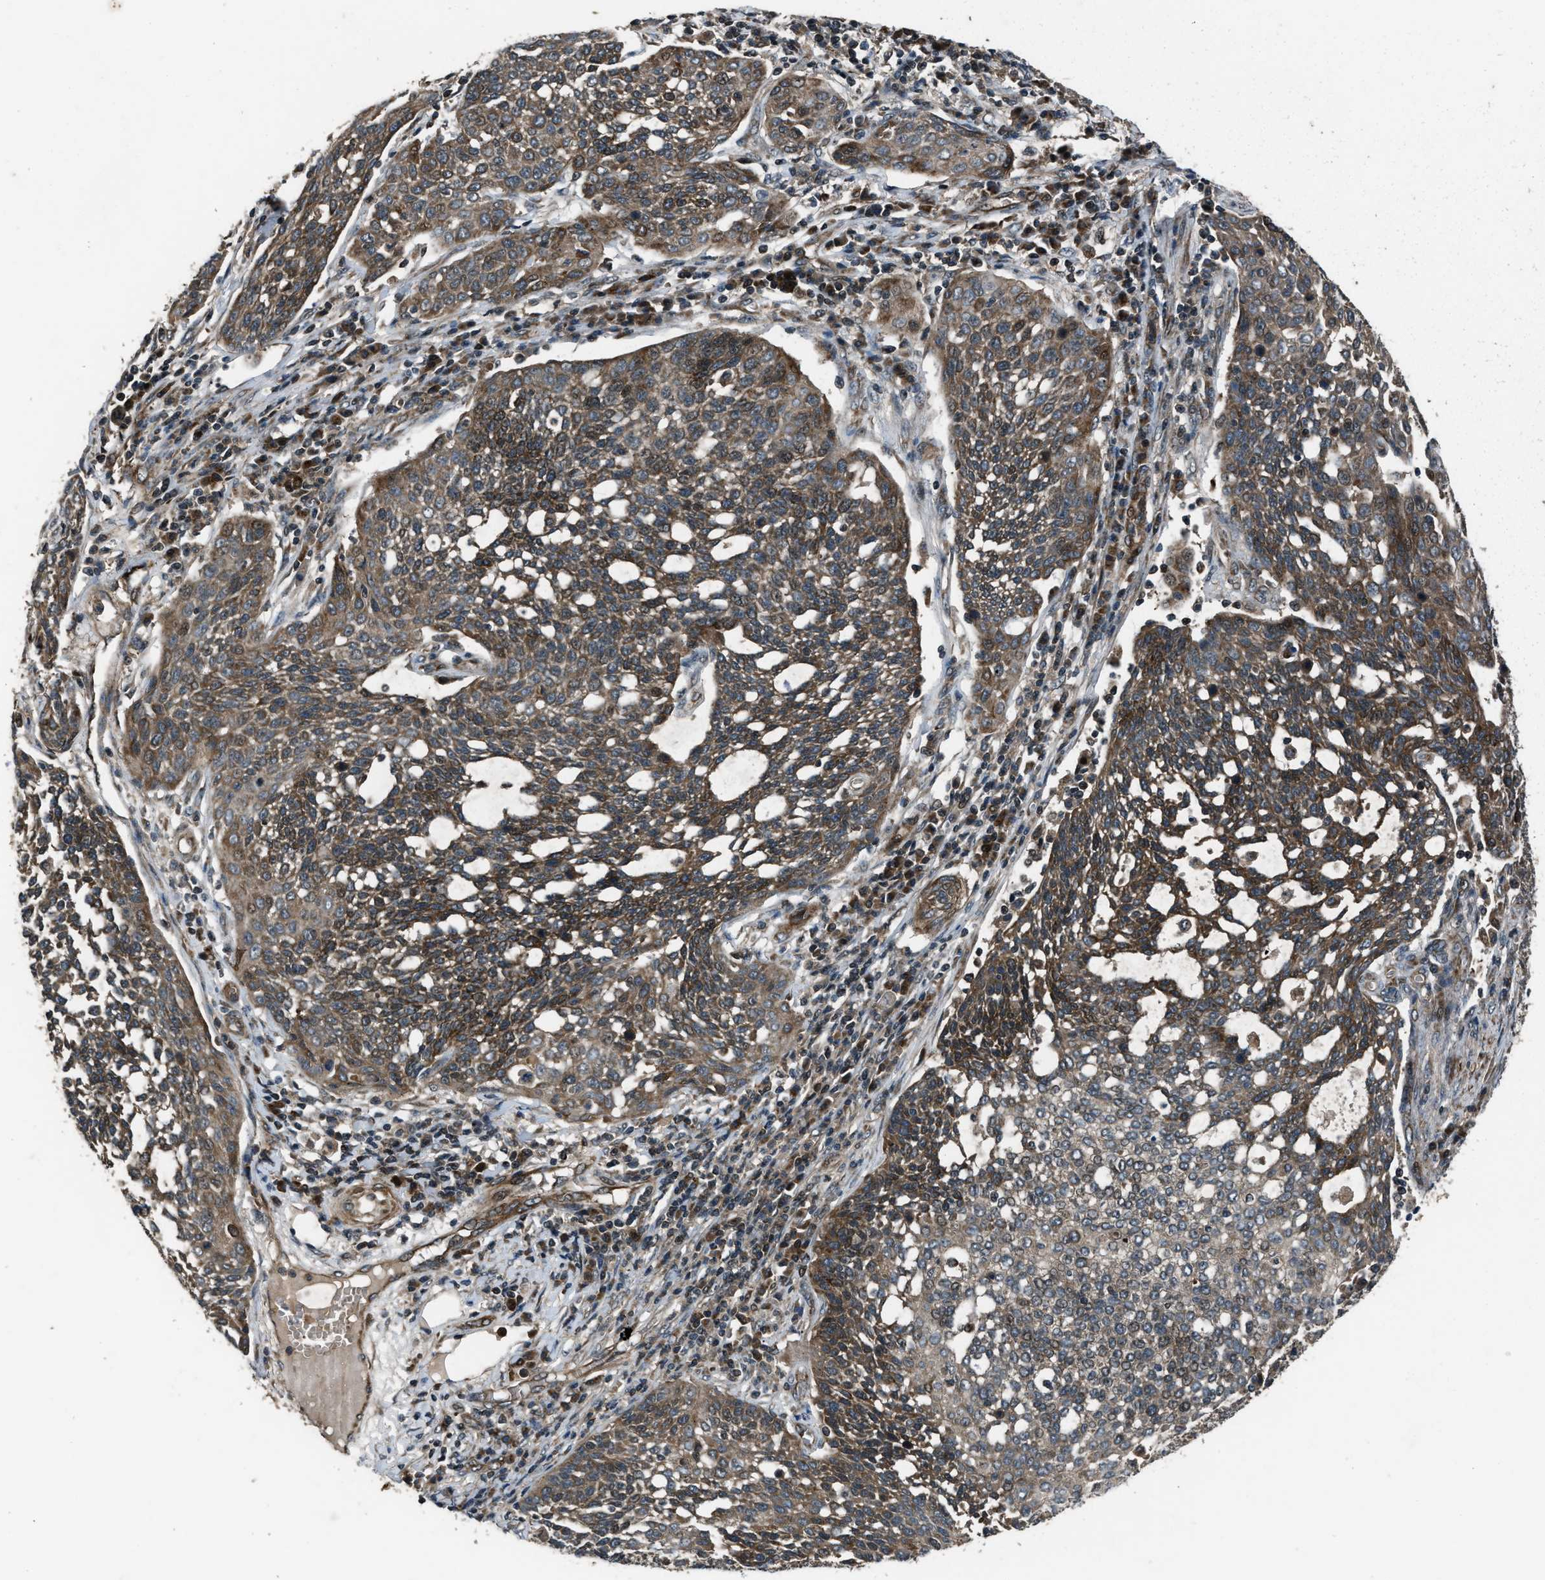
{"staining": {"intensity": "moderate", "quantity": ">75%", "location": "cytoplasmic/membranous"}, "tissue": "cervical cancer", "cell_type": "Tumor cells", "image_type": "cancer", "snomed": [{"axis": "morphology", "description": "Squamous cell carcinoma, NOS"}, {"axis": "topography", "description": "Cervix"}], "caption": "A medium amount of moderate cytoplasmic/membranous staining is appreciated in about >75% of tumor cells in cervical cancer (squamous cell carcinoma) tissue.", "gene": "IRAK4", "patient": {"sex": "female", "age": 34}}